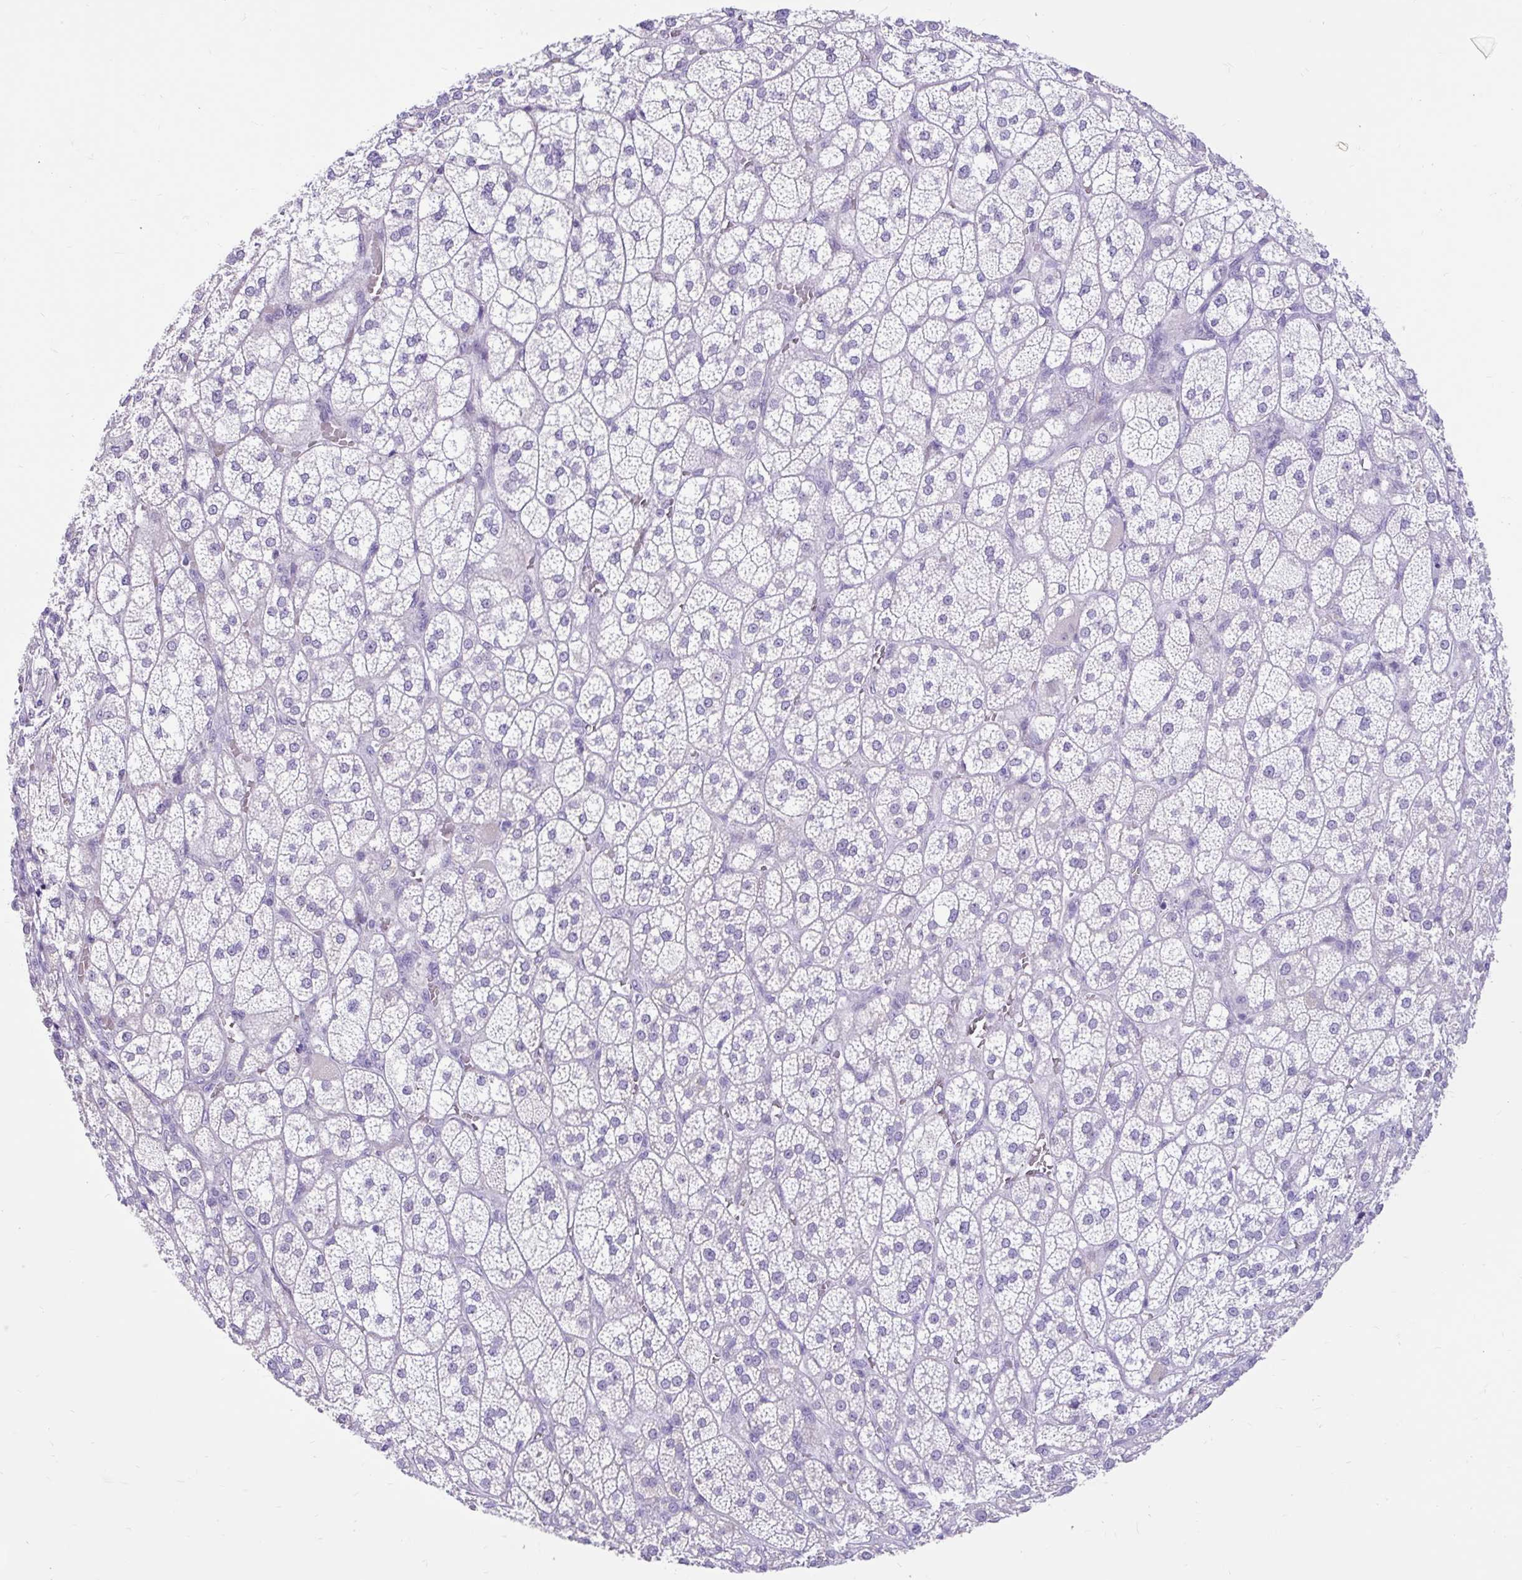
{"staining": {"intensity": "weak", "quantity": "<25%", "location": "cytoplasmic/membranous"}, "tissue": "adrenal gland", "cell_type": "Glandular cells", "image_type": "normal", "snomed": [{"axis": "morphology", "description": "Normal tissue, NOS"}, {"axis": "topography", "description": "Adrenal gland"}], "caption": "This is a photomicrograph of immunohistochemistry staining of benign adrenal gland, which shows no staining in glandular cells. (DAB IHC, high magnification).", "gene": "NHLH2", "patient": {"sex": "female", "age": 60}}